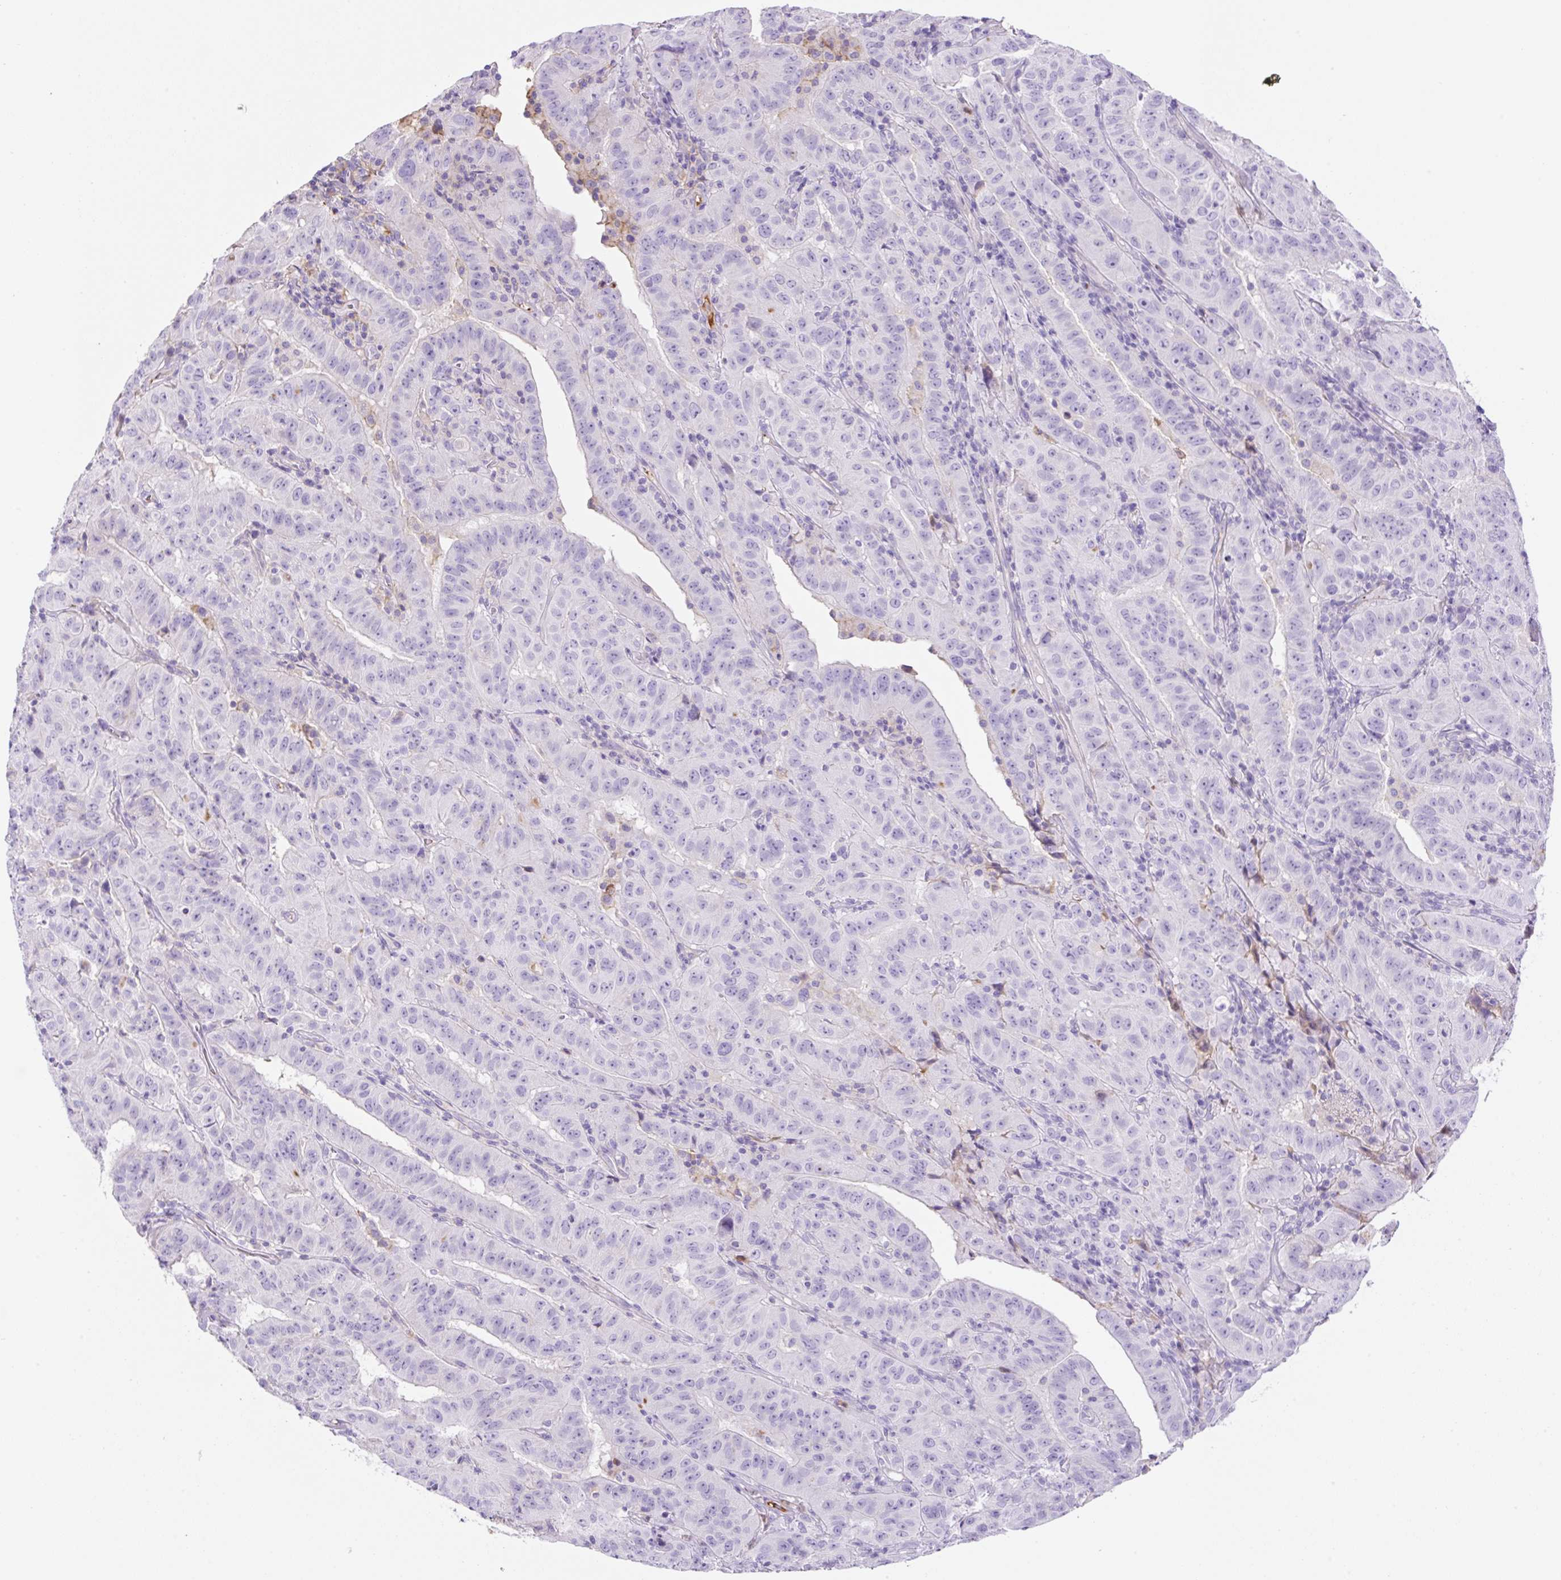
{"staining": {"intensity": "negative", "quantity": "none", "location": "none"}, "tissue": "pancreatic cancer", "cell_type": "Tumor cells", "image_type": "cancer", "snomed": [{"axis": "morphology", "description": "Adenocarcinoma, NOS"}, {"axis": "topography", "description": "Pancreas"}], "caption": "Protein analysis of pancreatic adenocarcinoma reveals no significant staining in tumor cells. (Stains: DAB (3,3'-diaminobenzidine) immunohistochemistry (IHC) with hematoxylin counter stain, Microscopy: brightfield microscopy at high magnification).", "gene": "TDRD15", "patient": {"sex": "male", "age": 63}}